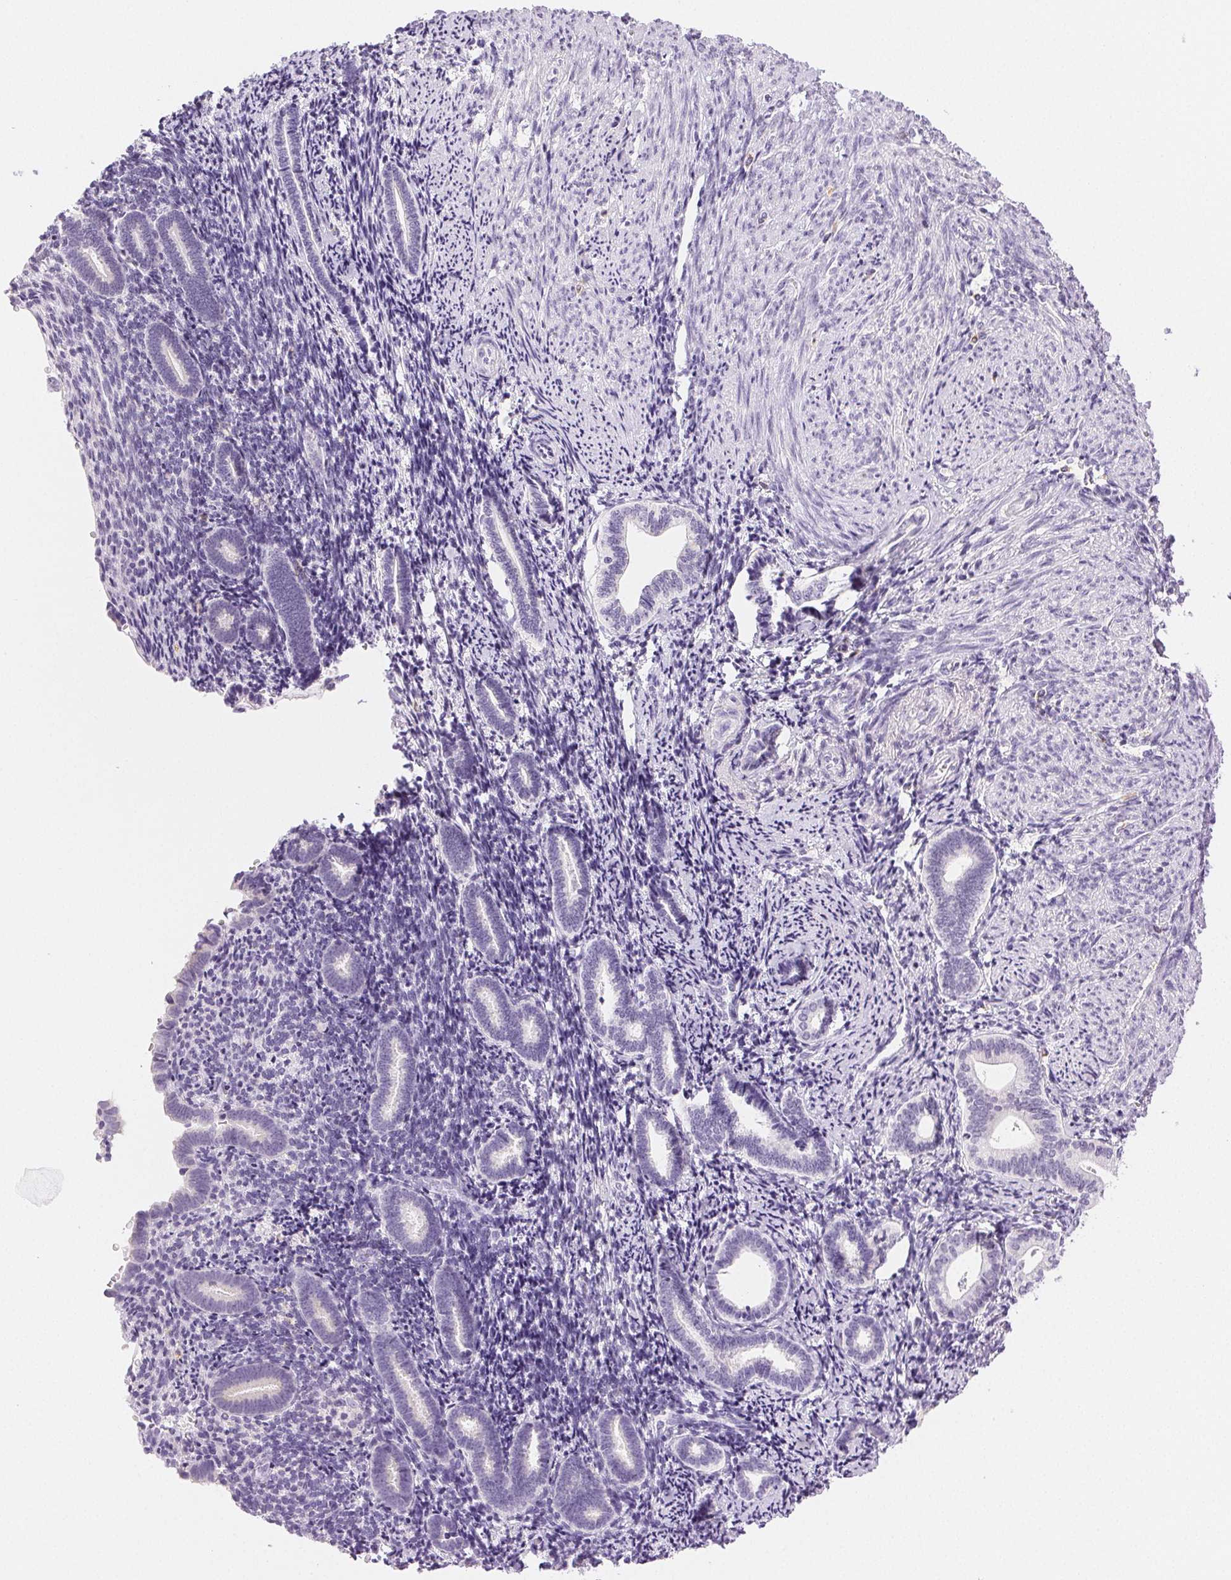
{"staining": {"intensity": "negative", "quantity": "none", "location": "none"}, "tissue": "endometrium", "cell_type": "Cells in endometrial stroma", "image_type": "normal", "snomed": [{"axis": "morphology", "description": "Normal tissue, NOS"}, {"axis": "topography", "description": "Endometrium"}], "caption": "This is a histopathology image of immunohistochemistry staining of normal endometrium, which shows no positivity in cells in endometrial stroma. (Brightfield microscopy of DAB (3,3'-diaminobenzidine) immunohistochemistry (IHC) at high magnification).", "gene": "SLC5A2", "patient": {"sex": "female", "age": 57}}